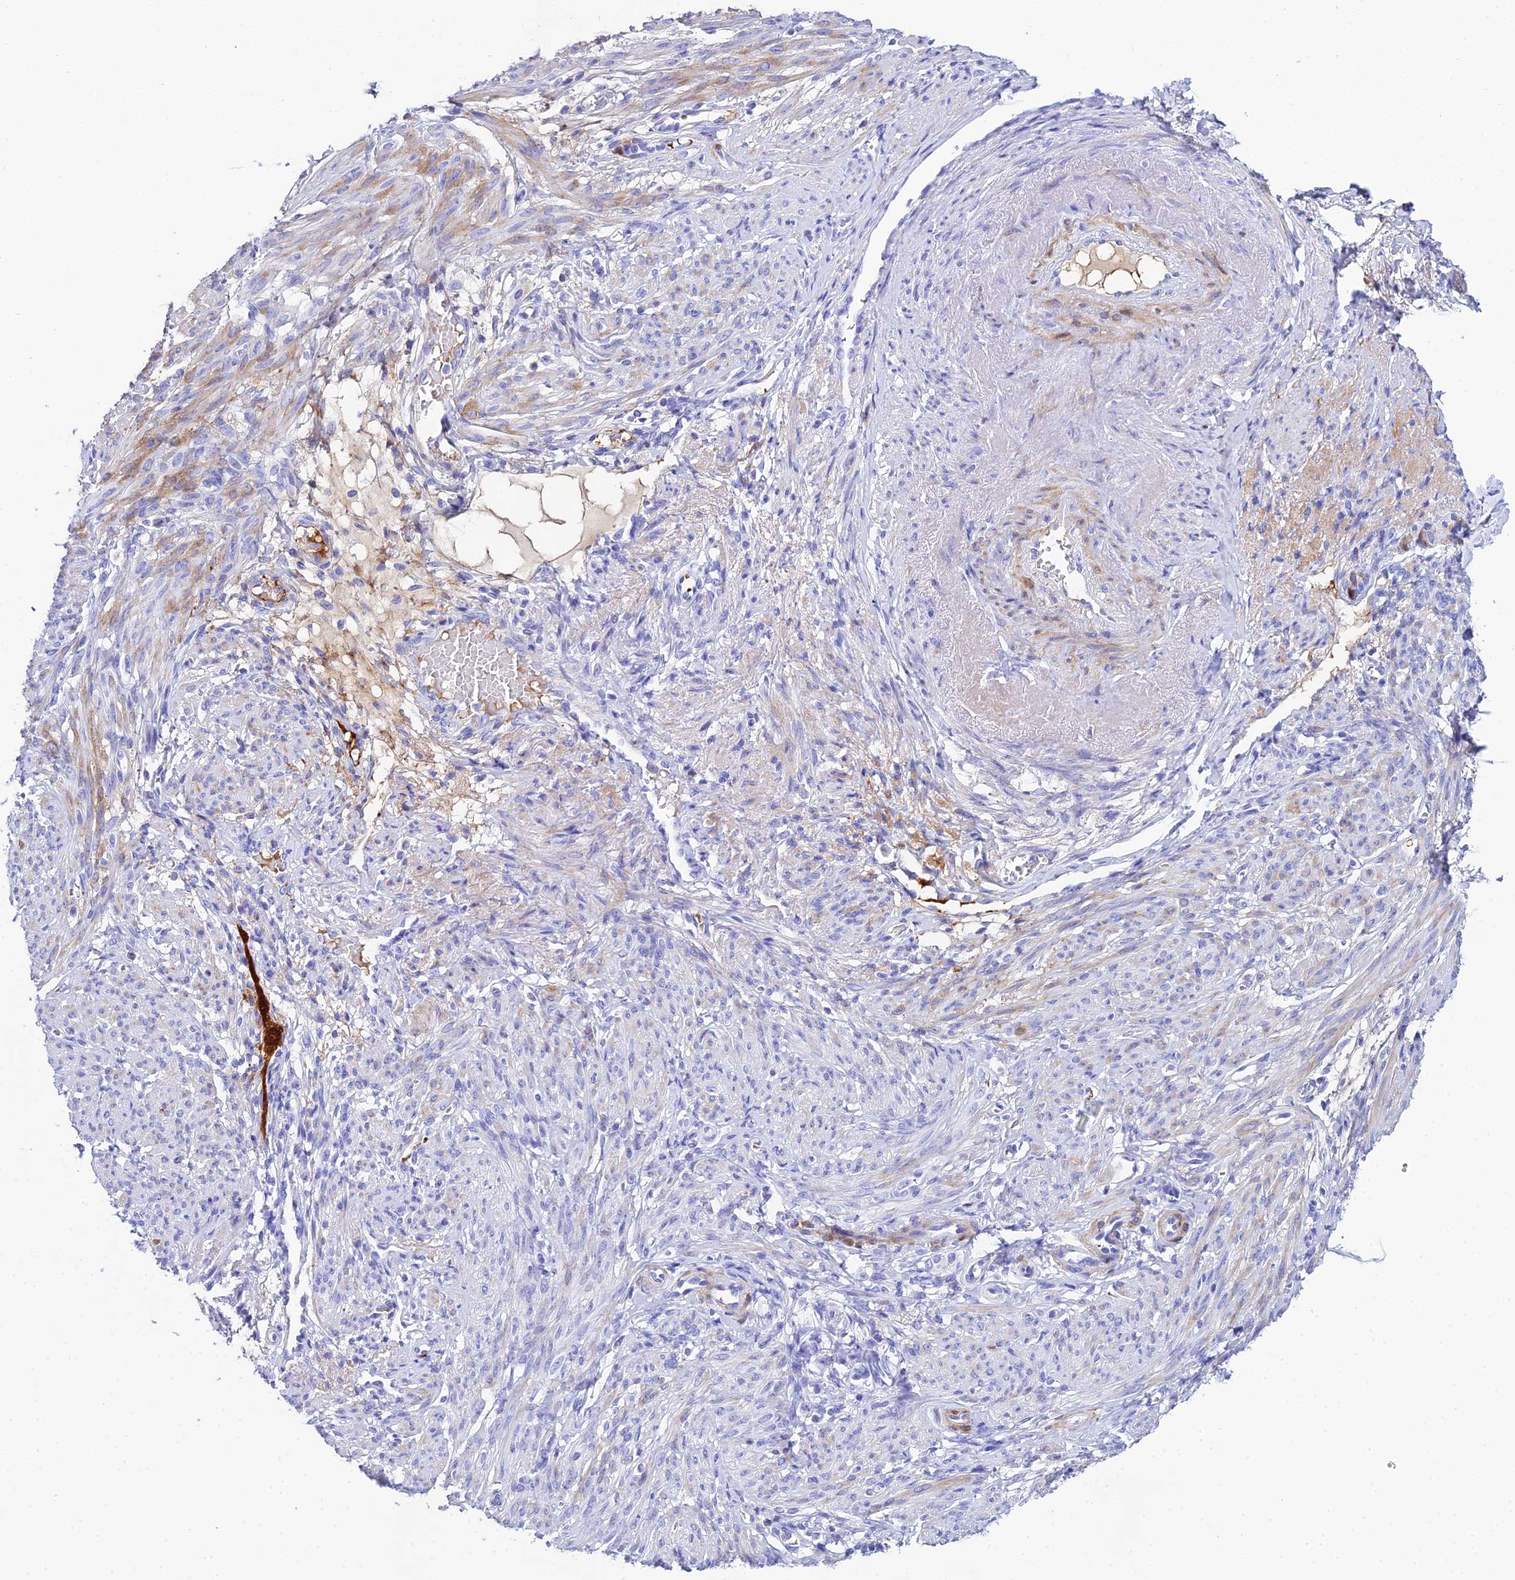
{"staining": {"intensity": "weak", "quantity": "<25%", "location": "cytoplasmic/membranous"}, "tissue": "smooth muscle", "cell_type": "Smooth muscle cells", "image_type": "normal", "snomed": [{"axis": "morphology", "description": "Normal tissue, NOS"}, {"axis": "topography", "description": "Smooth muscle"}], "caption": "IHC photomicrograph of unremarkable smooth muscle: smooth muscle stained with DAB (3,3'-diaminobenzidine) displays no significant protein expression in smooth muscle cells. Brightfield microscopy of IHC stained with DAB (brown) and hematoxylin (blue), captured at high magnification.", "gene": "CELA3A", "patient": {"sex": "female", "age": 39}}